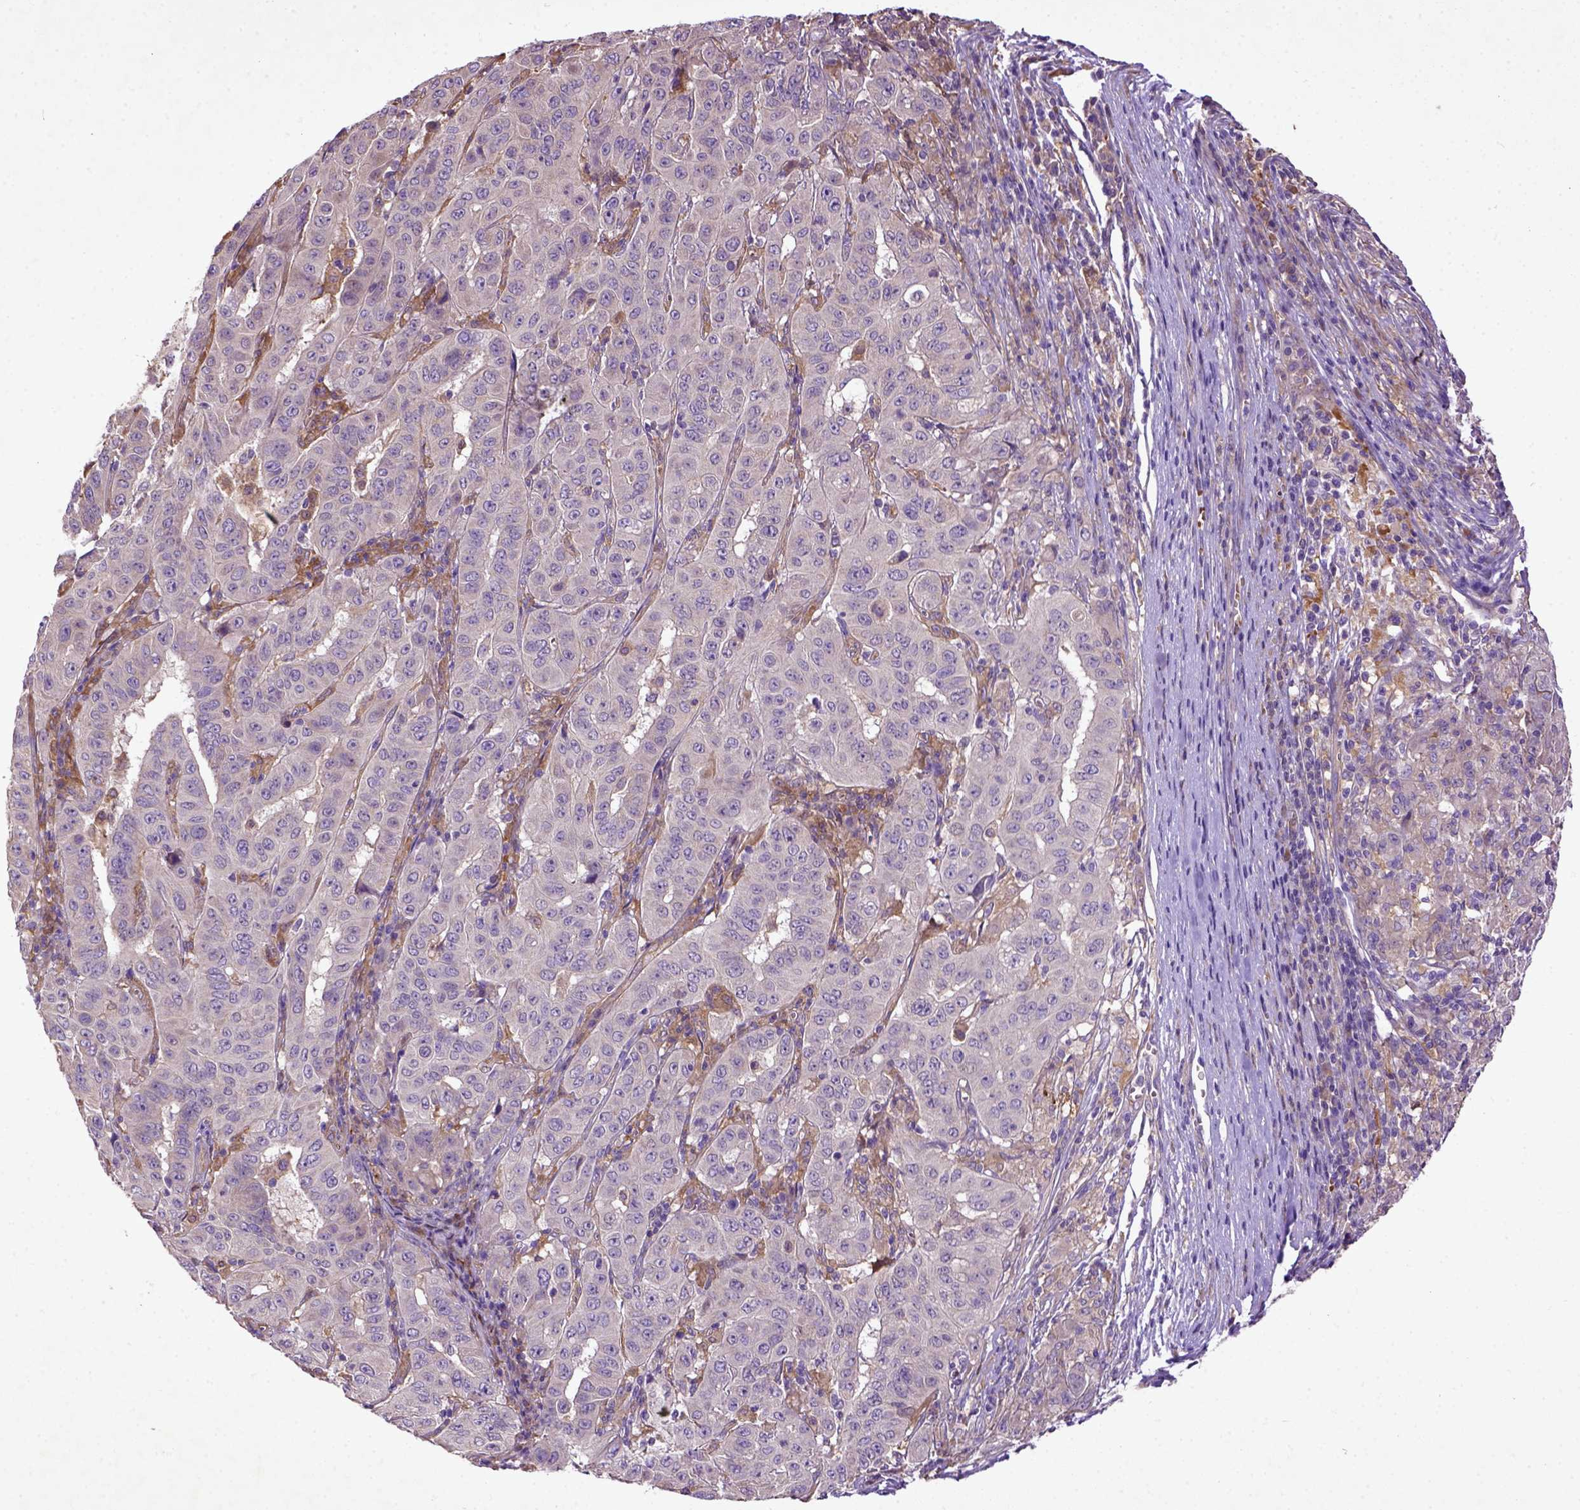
{"staining": {"intensity": "negative", "quantity": "none", "location": "none"}, "tissue": "pancreatic cancer", "cell_type": "Tumor cells", "image_type": "cancer", "snomed": [{"axis": "morphology", "description": "Adenocarcinoma, NOS"}, {"axis": "topography", "description": "Pancreas"}], "caption": "There is no significant expression in tumor cells of pancreatic cancer (adenocarcinoma). (DAB (3,3'-diaminobenzidine) immunohistochemistry visualized using brightfield microscopy, high magnification).", "gene": "DEPDC1B", "patient": {"sex": "male", "age": 63}}